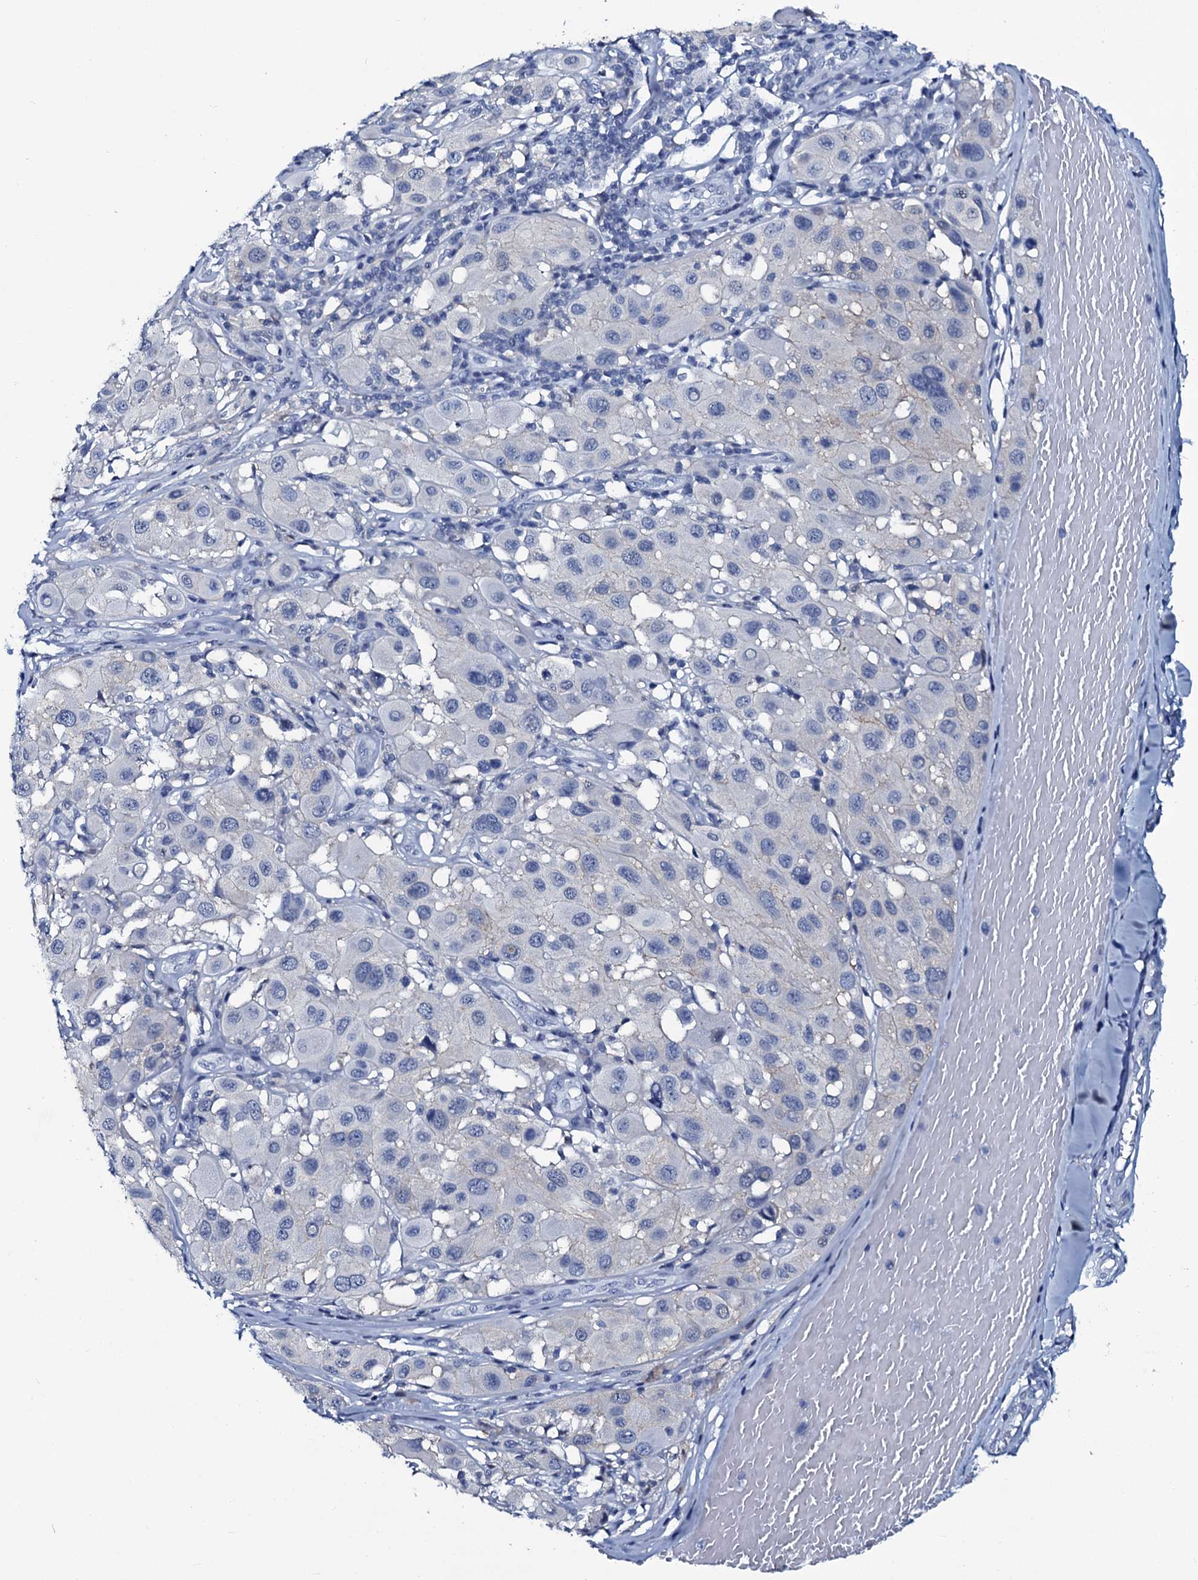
{"staining": {"intensity": "negative", "quantity": "none", "location": "none"}, "tissue": "melanoma", "cell_type": "Tumor cells", "image_type": "cancer", "snomed": [{"axis": "morphology", "description": "Malignant melanoma, Metastatic site"}, {"axis": "topography", "description": "Skin"}], "caption": "IHC micrograph of malignant melanoma (metastatic site) stained for a protein (brown), which exhibits no expression in tumor cells.", "gene": "SLC4A7", "patient": {"sex": "male", "age": 41}}